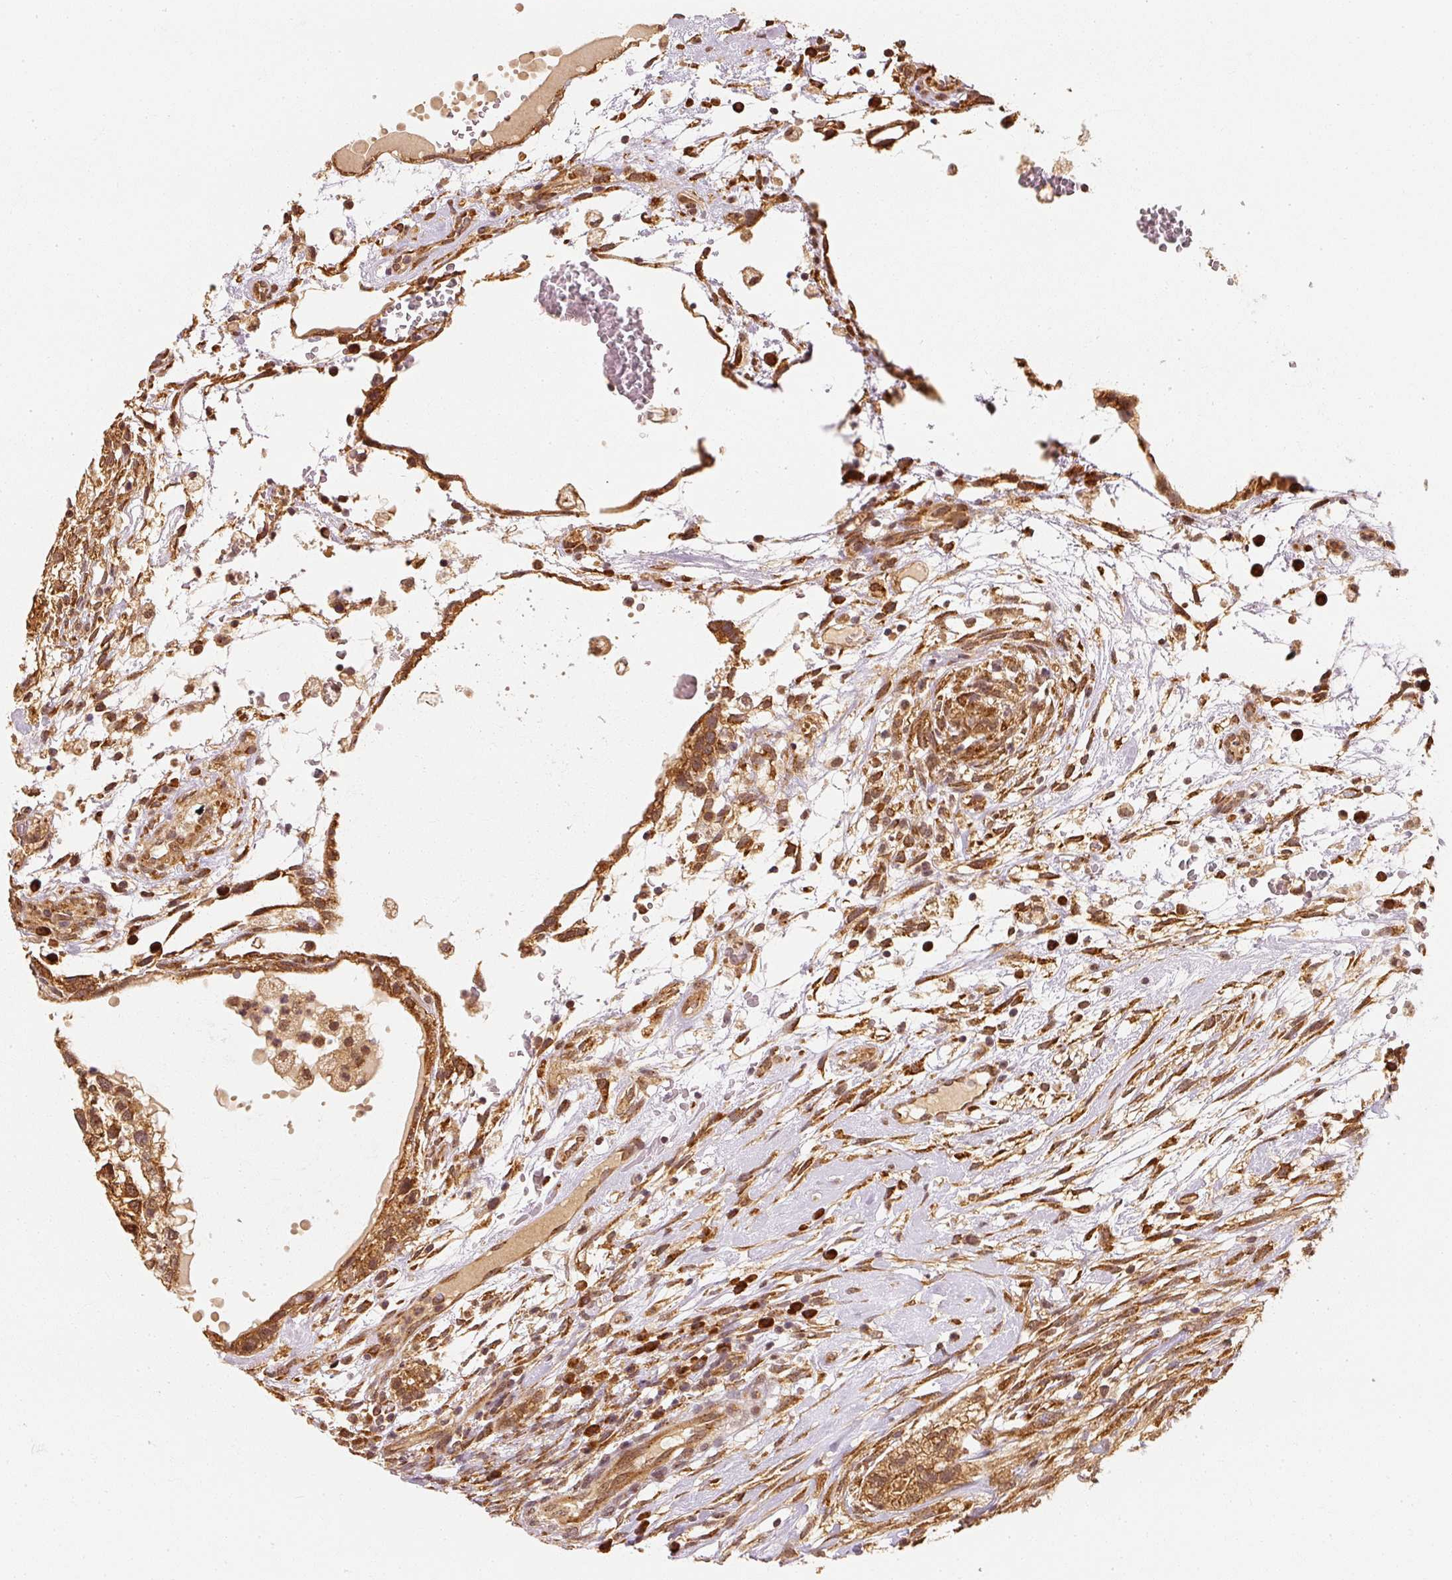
{"staining": {"intensity": "strong", "quantity": ">75%", "location": "cytoplasmic/membranous"}, "tissue": "testis cancer", "cell_type": "Tumor cells", "image_type": "cancer", "snomed": [{"axis": "morphology", "description": "Carcinoma, Embryonal, NOS"}, {"axis": "topography", "description": "Testis"}], "caption": "Testis embryonal carcinoma stained for a protein (brown) exhibits strong cytoplasmic/membranous positive staining in approximately >75% of tumor cells.", "gene": "EEF1A2", "patient": {"sex": "male", "age": 32}}